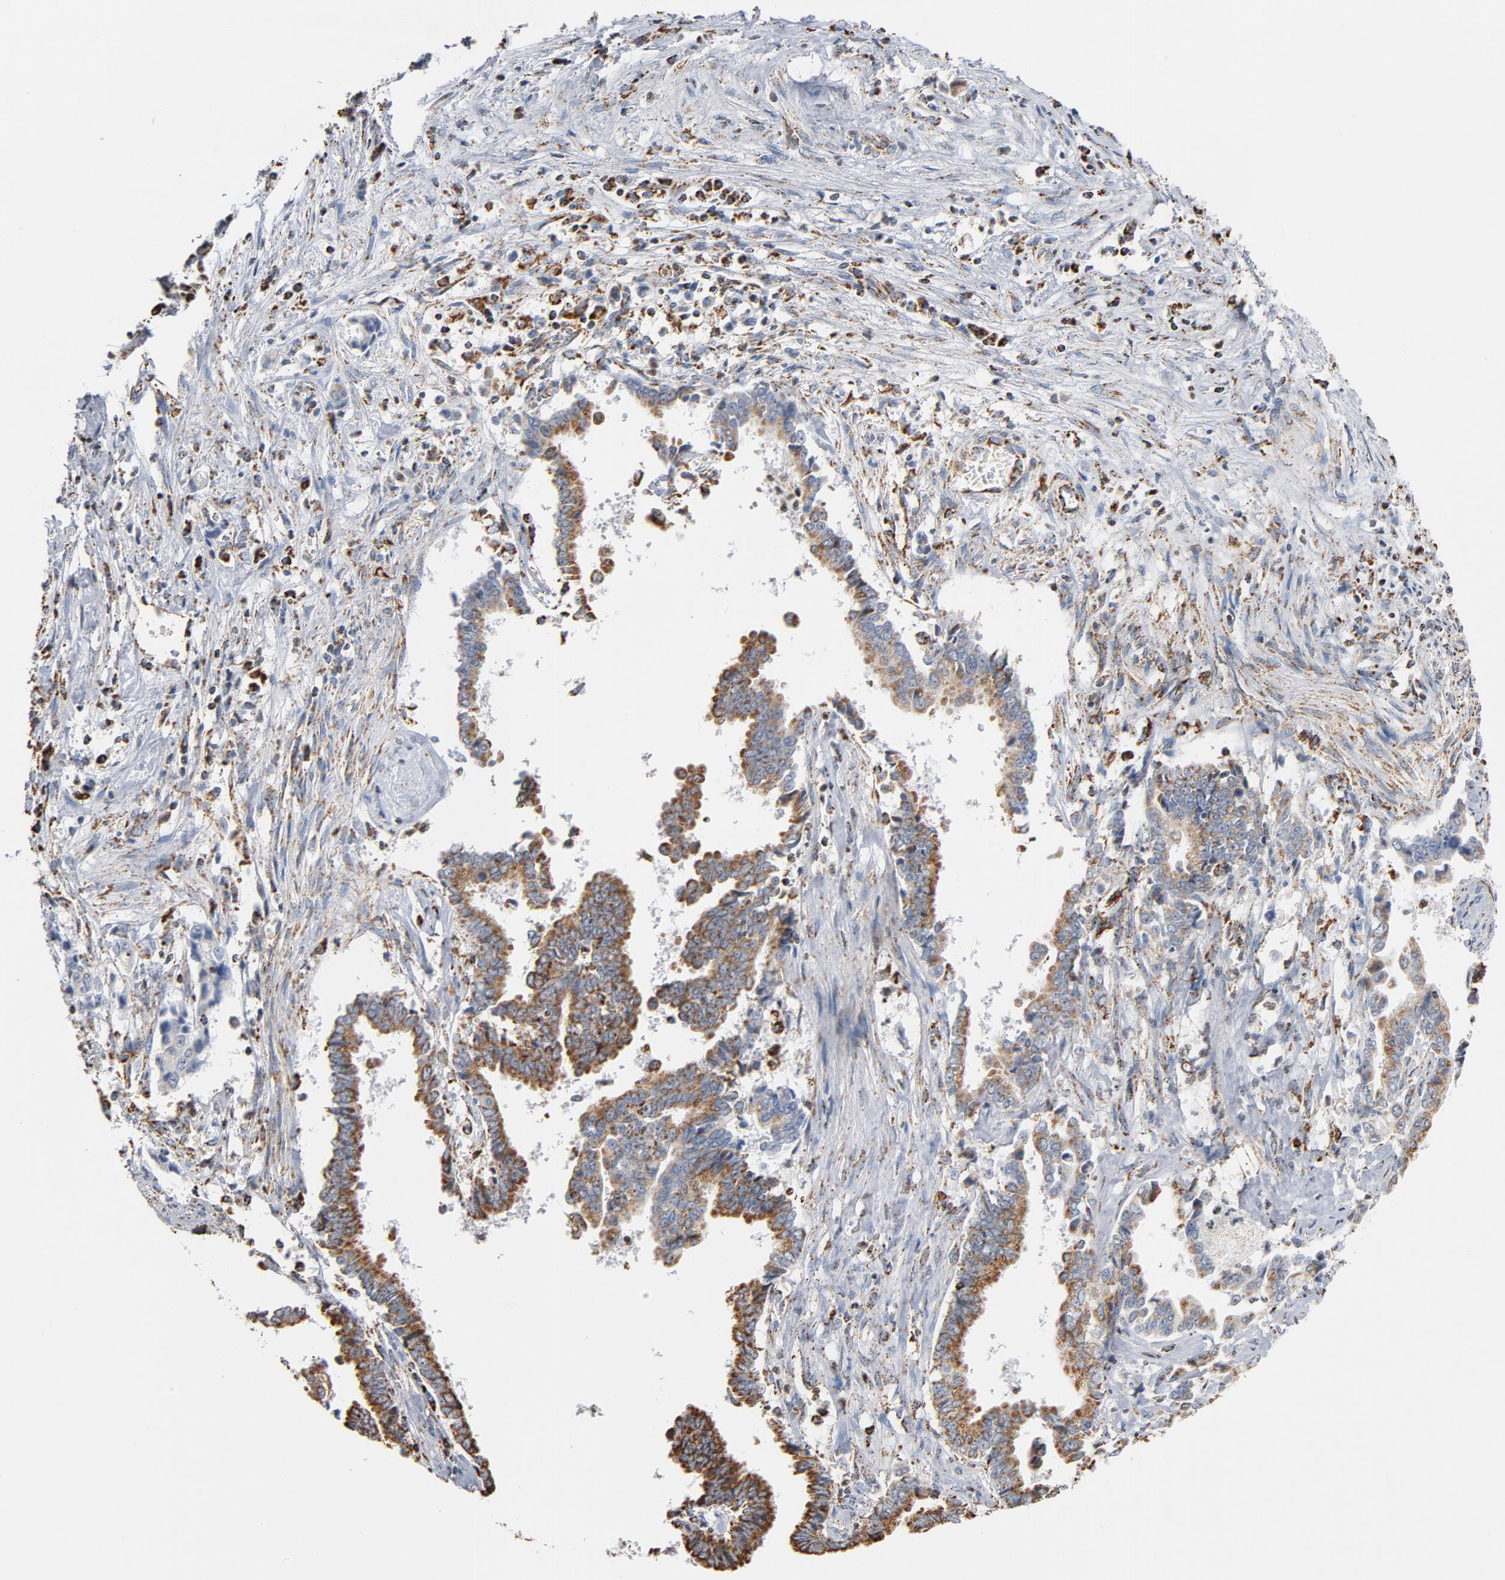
{"staining": {"intensity": "moderate", "quantity": ">75%", "location": "cytoplasmic/membranous"}, "tissue": "liver cancer", "cell_type": "Tumor cells", "image_type": "cancer", "snomed": [{"axis": "morphology", "description": "Cholangiocarcinoma"}, {"axis": "topography", "description": "Liver"}], "caption": "Protein expression analysis of human liver cholangiocarcinoma reveals moderate cytoplasmic/membranous staining in about >75% of tumor cells.", "gene": "NDUFS4", "patient": {"sex": "male", "age": 57}}